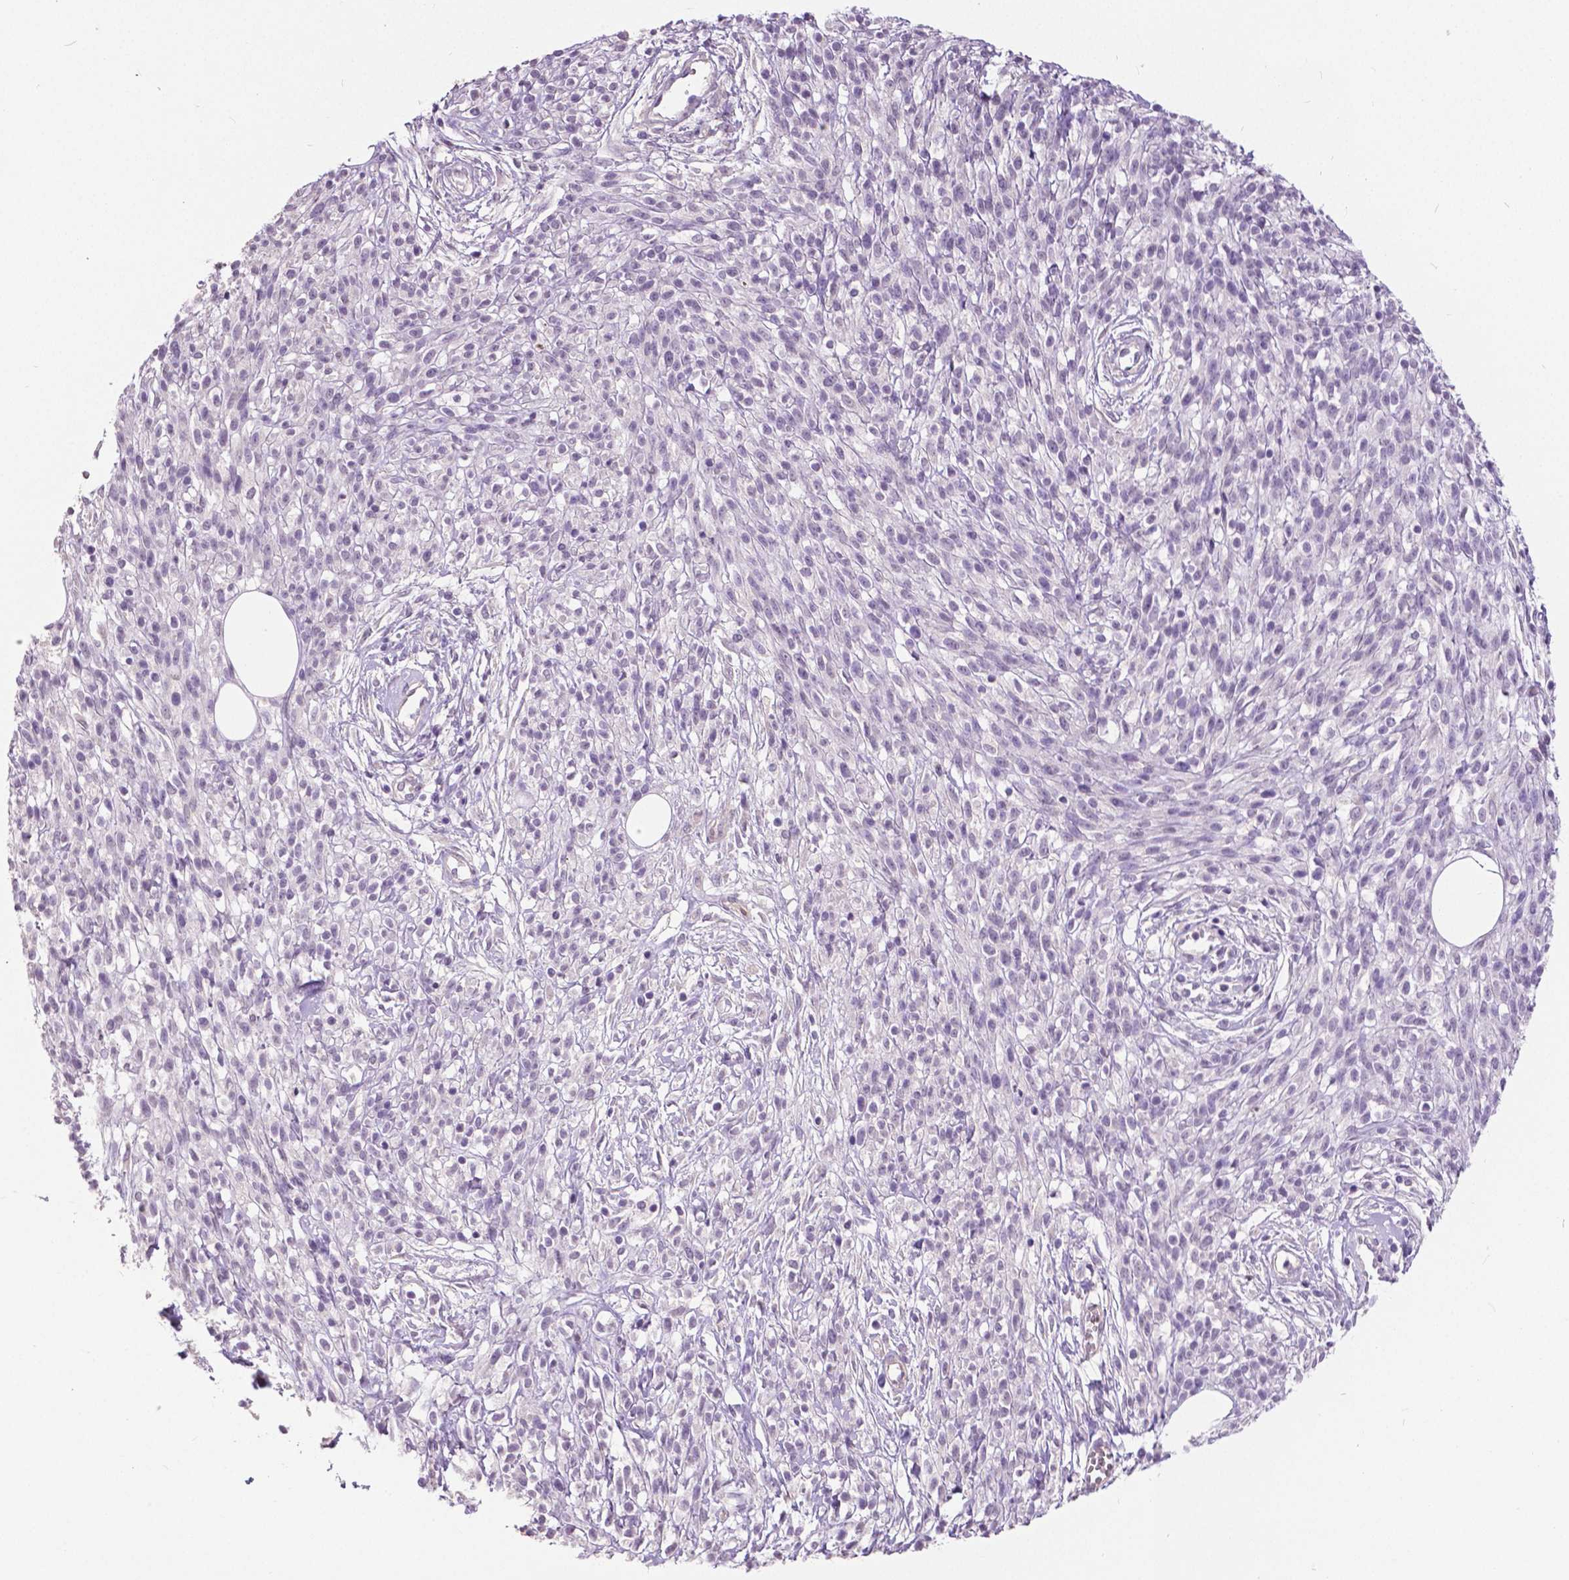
{"staining": {"intensity": "negative", "quantity": "none", "location": "none"}, "tissue": "melanoma", "cell_type": "Tumor cells", "image_type": "cancer", "snomed": [{"axis": "morphology", "description": "Malignant melanoma, NOS"}, {"axis": "topography", "description": "Skin"}, {"axis": "topography", "description": "Skin of trunk"}], "caption": "Tumor cells show no significant protein staining in melanoma.", "gene": "FOXA1", "patient": {"sex": "male", "age": 74}}